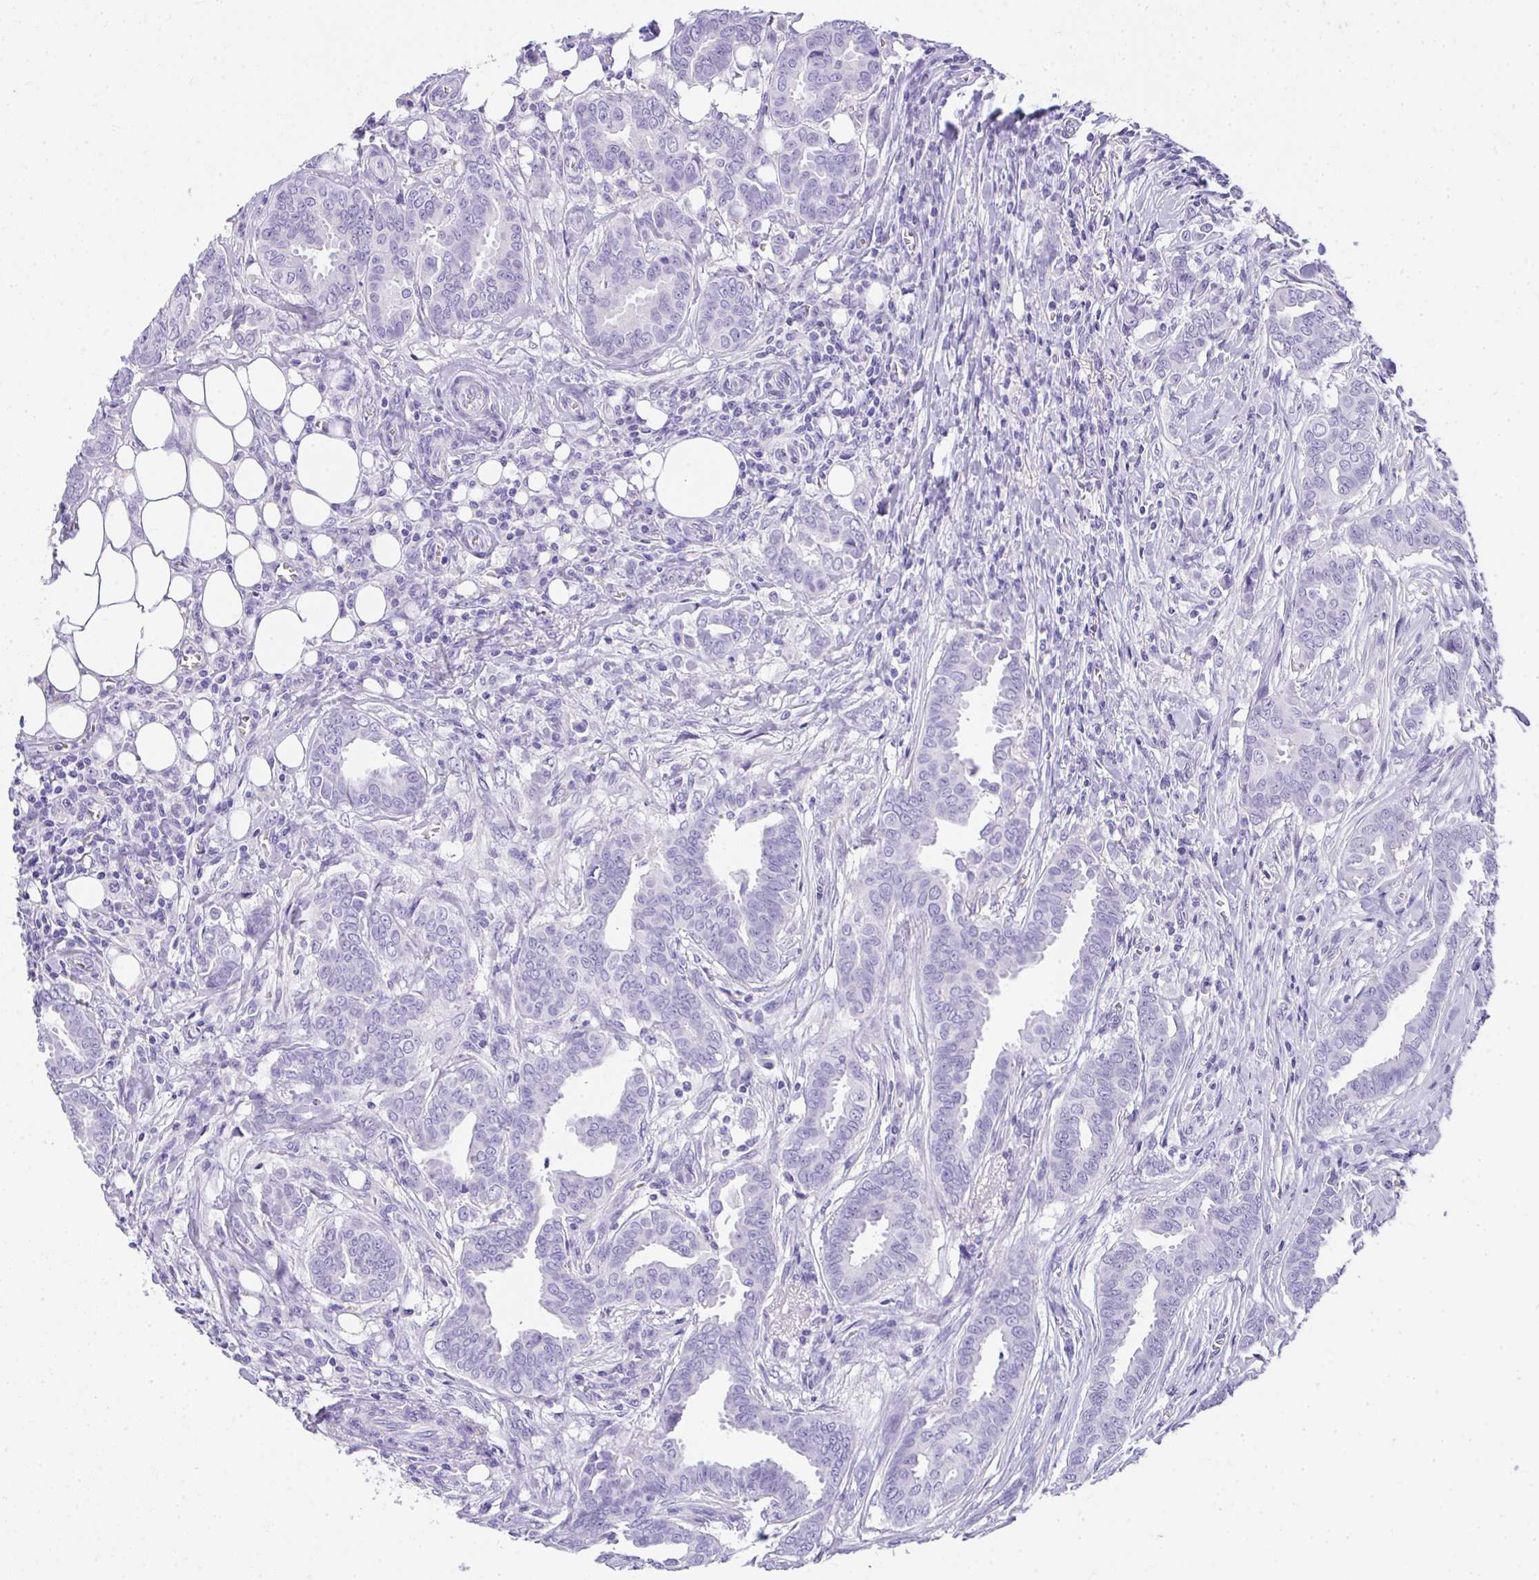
{"staining": {"intensity": "negative", "quantity": "none", "location": "none"}, "tissue": "breast cancer", "cell_type": "Tumor cells", "image_type": "cancer", "snomed": [{"axis": "morphology", "description": "Duct carcinoma"}, {"axis": "topography", "description": "Breast"}], "caption": "IHC micrograph of neoplastic tissue: human intraductal carcinoma (breast) stained with DAB (3,3'-diaminobenzidine) demonstrates no significant protein positivity in tumor cells.", "gene": "AVIL", "patient": {"sex": "female", "age": 45}}